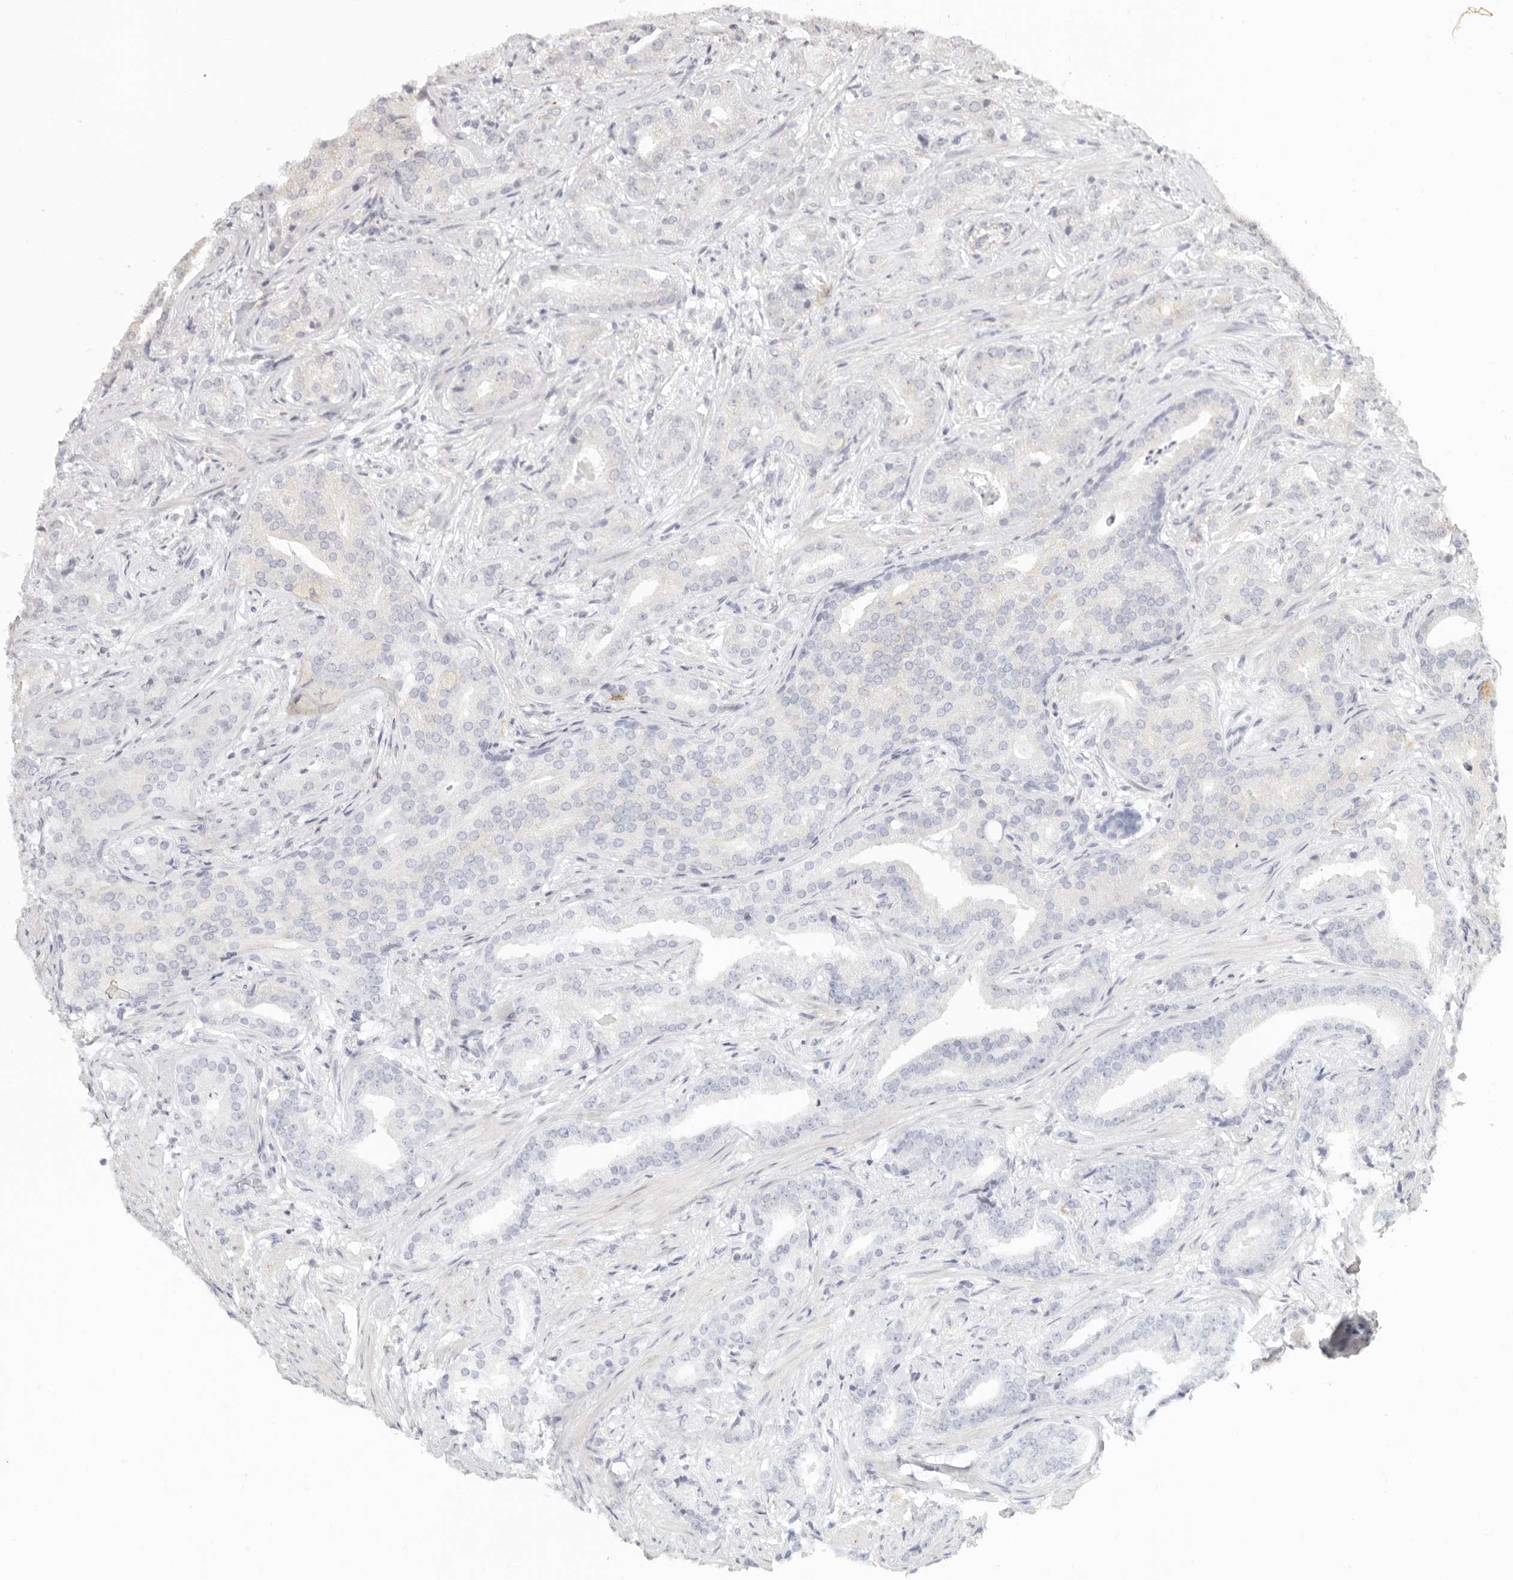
{"staining": {"intensity": "negative", "quantity": "none", "location": "none"}, "tissue": "prostate cancer", "cell_type": "Tumor cells", "image_type": "cancer", "snomed": [{"axis": "morphology", "description": "Adenocarcinoma, Low grade"}, {"axis": "topography", "description": "Prostate"}], "caption": "There is no significant positivity in tumor cells of adenocarcinoma (low-grade) (prostate).", "gene": "NIBAN1", "patient": {"sex": "male", "age": 67}}